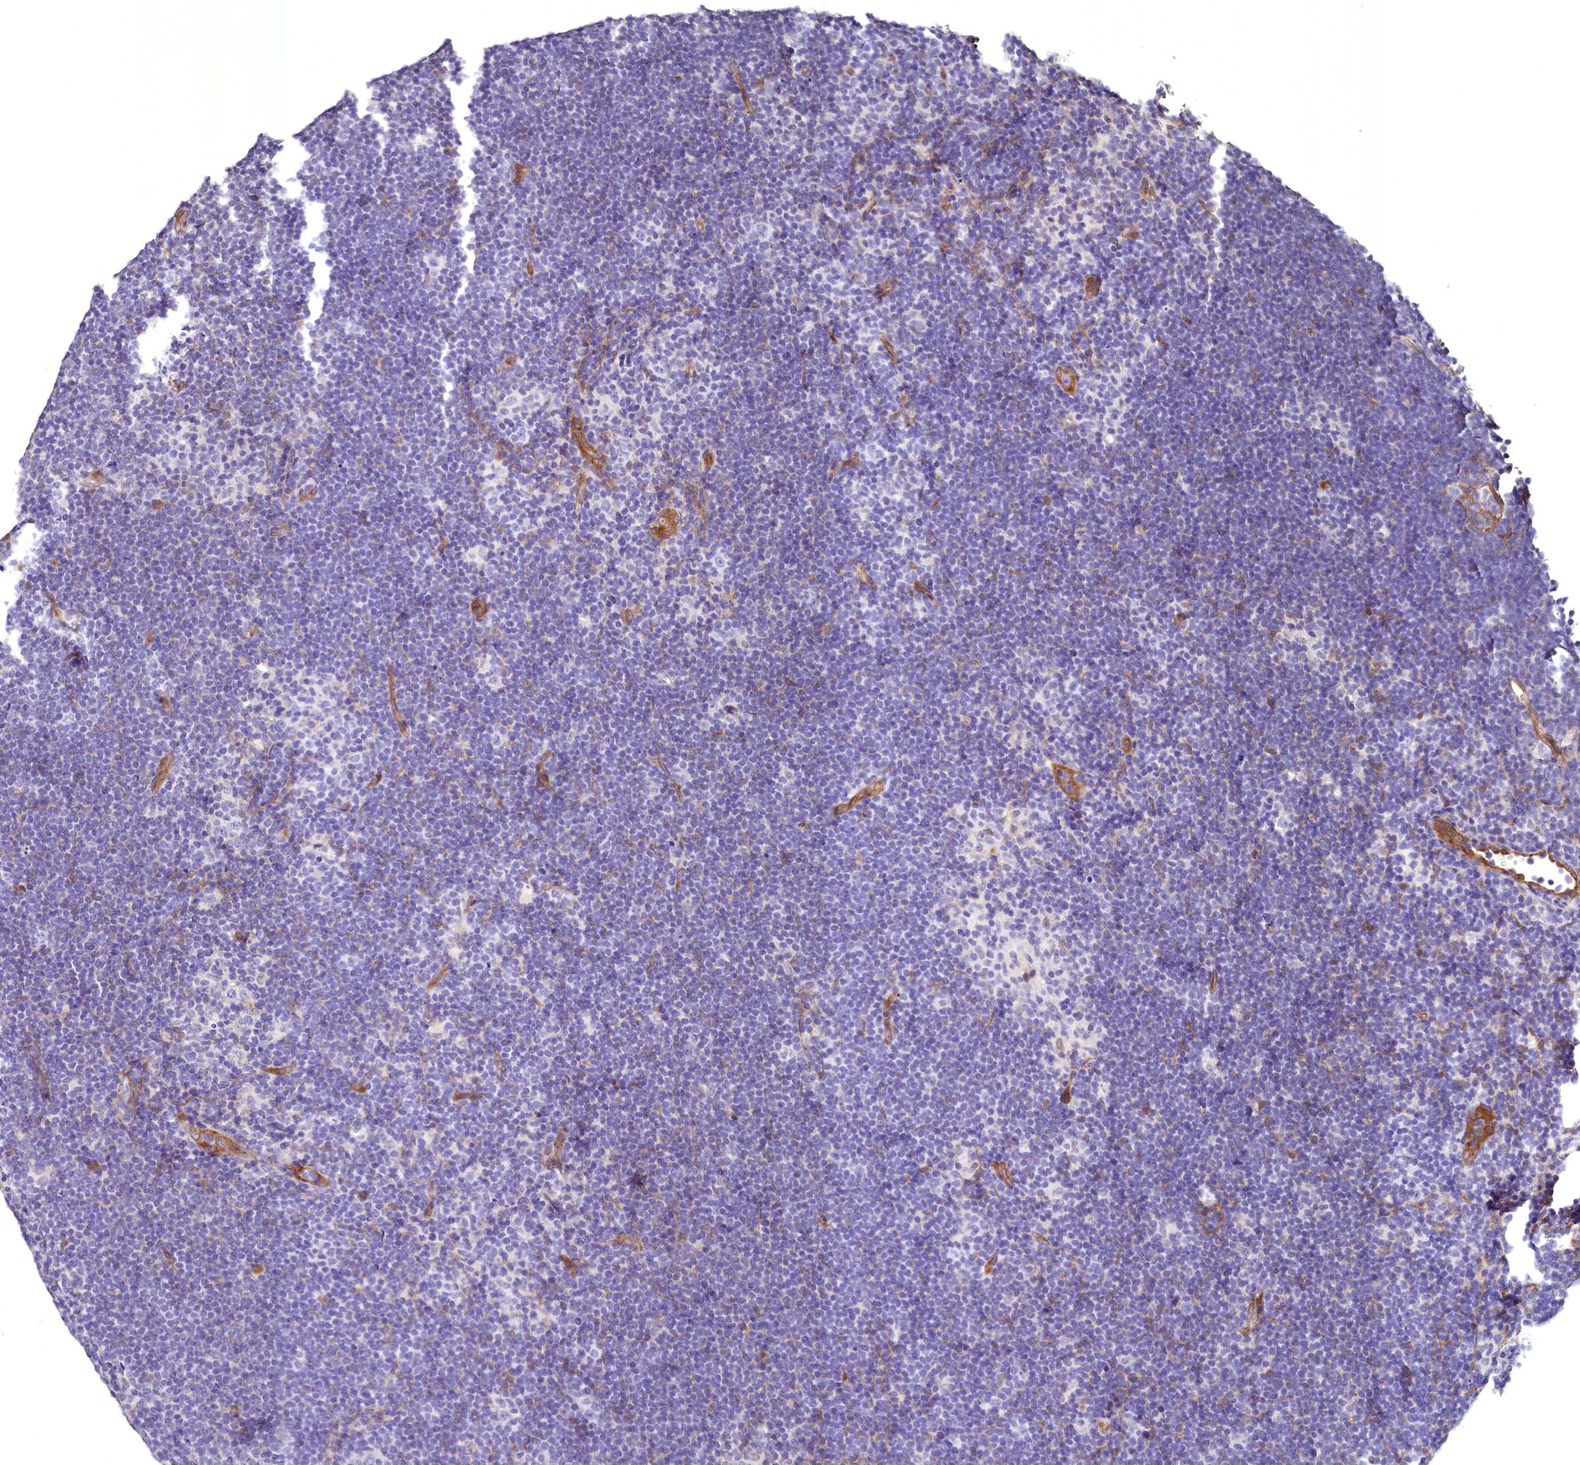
{"staining": {"intensity": "negative", "quantity": "none", "location": "none"}, "tissue": "lymphoma", "cell_type": "Tumor cells", "image_type": "cancer", "snomed": [{"axis": "morphology", "description": "Hodgkin's disease, NOS"}, {"axis": "topography", "description": "Lymph node"}], "caption": "There is no significant expression in tumor cells of Hodgkin's disease. (DAB (3,3'-diaminobenzidine) immunohistochemistry (IHC) with hematoxylin counter stain).", "gene": "STXBP1", "patient": {"sex": "female", "age": 57}}